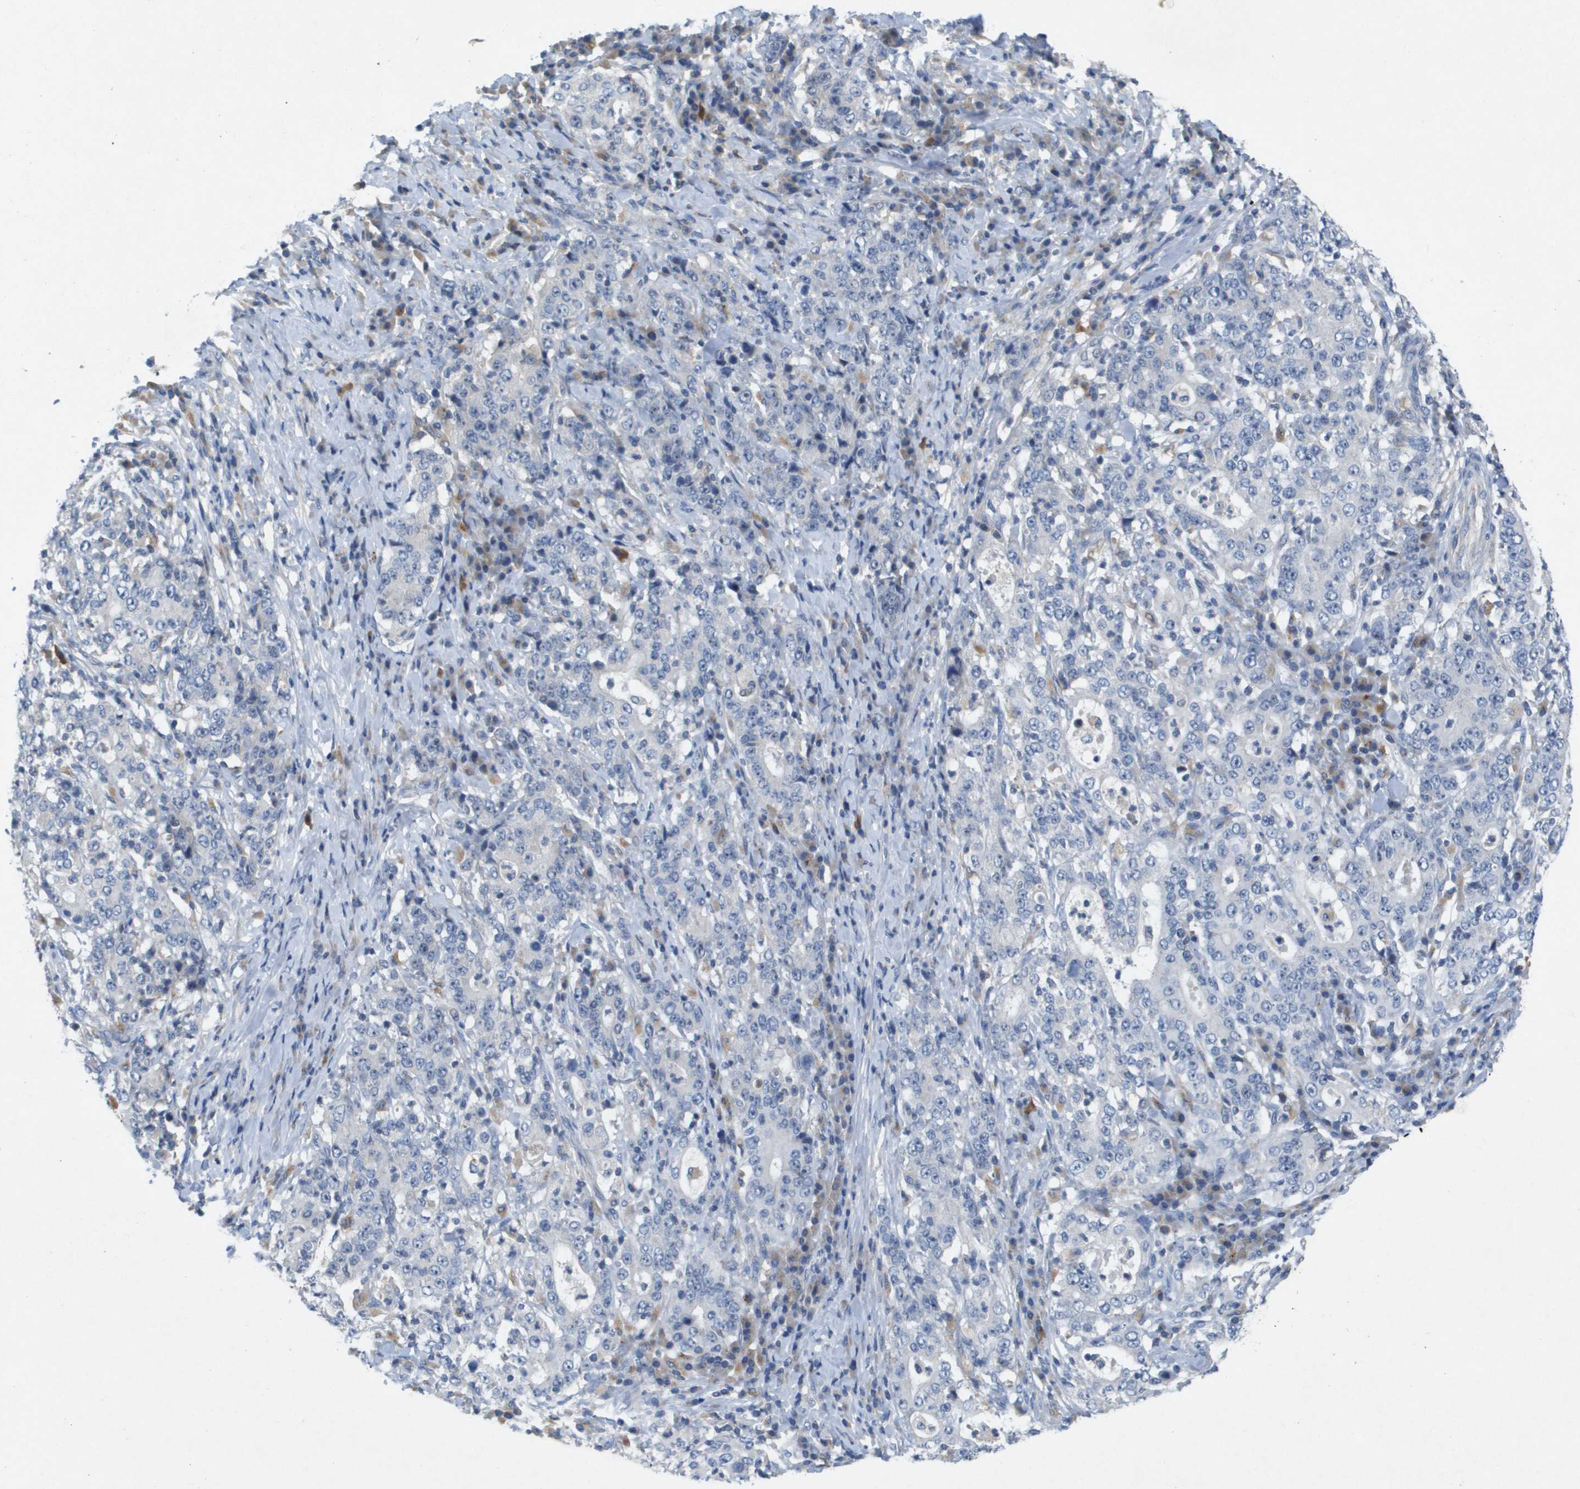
{"staining": {"intensity": "negative", "quantity": "none", "location": "none"}, "tissue": "stomach cancer", "cell_type": "Tumor cells", "image_type": "cancer", "snomed": [{"axis": "morphology", "description": "Normal tissue, NOS"}, {"axis": "morphology", "description": "Adenocarcinoma, NOS"}, {"axis": "topography", "description": "Stomach, upper"}, {"axis": "topography", "description": "Stomach"}], "caption": "Immunohistochemistry of human stomach cancer shows no staining in tumor cells.", "gene": "B3GNT5", "patient": {"sex": "male", "age": 59}}